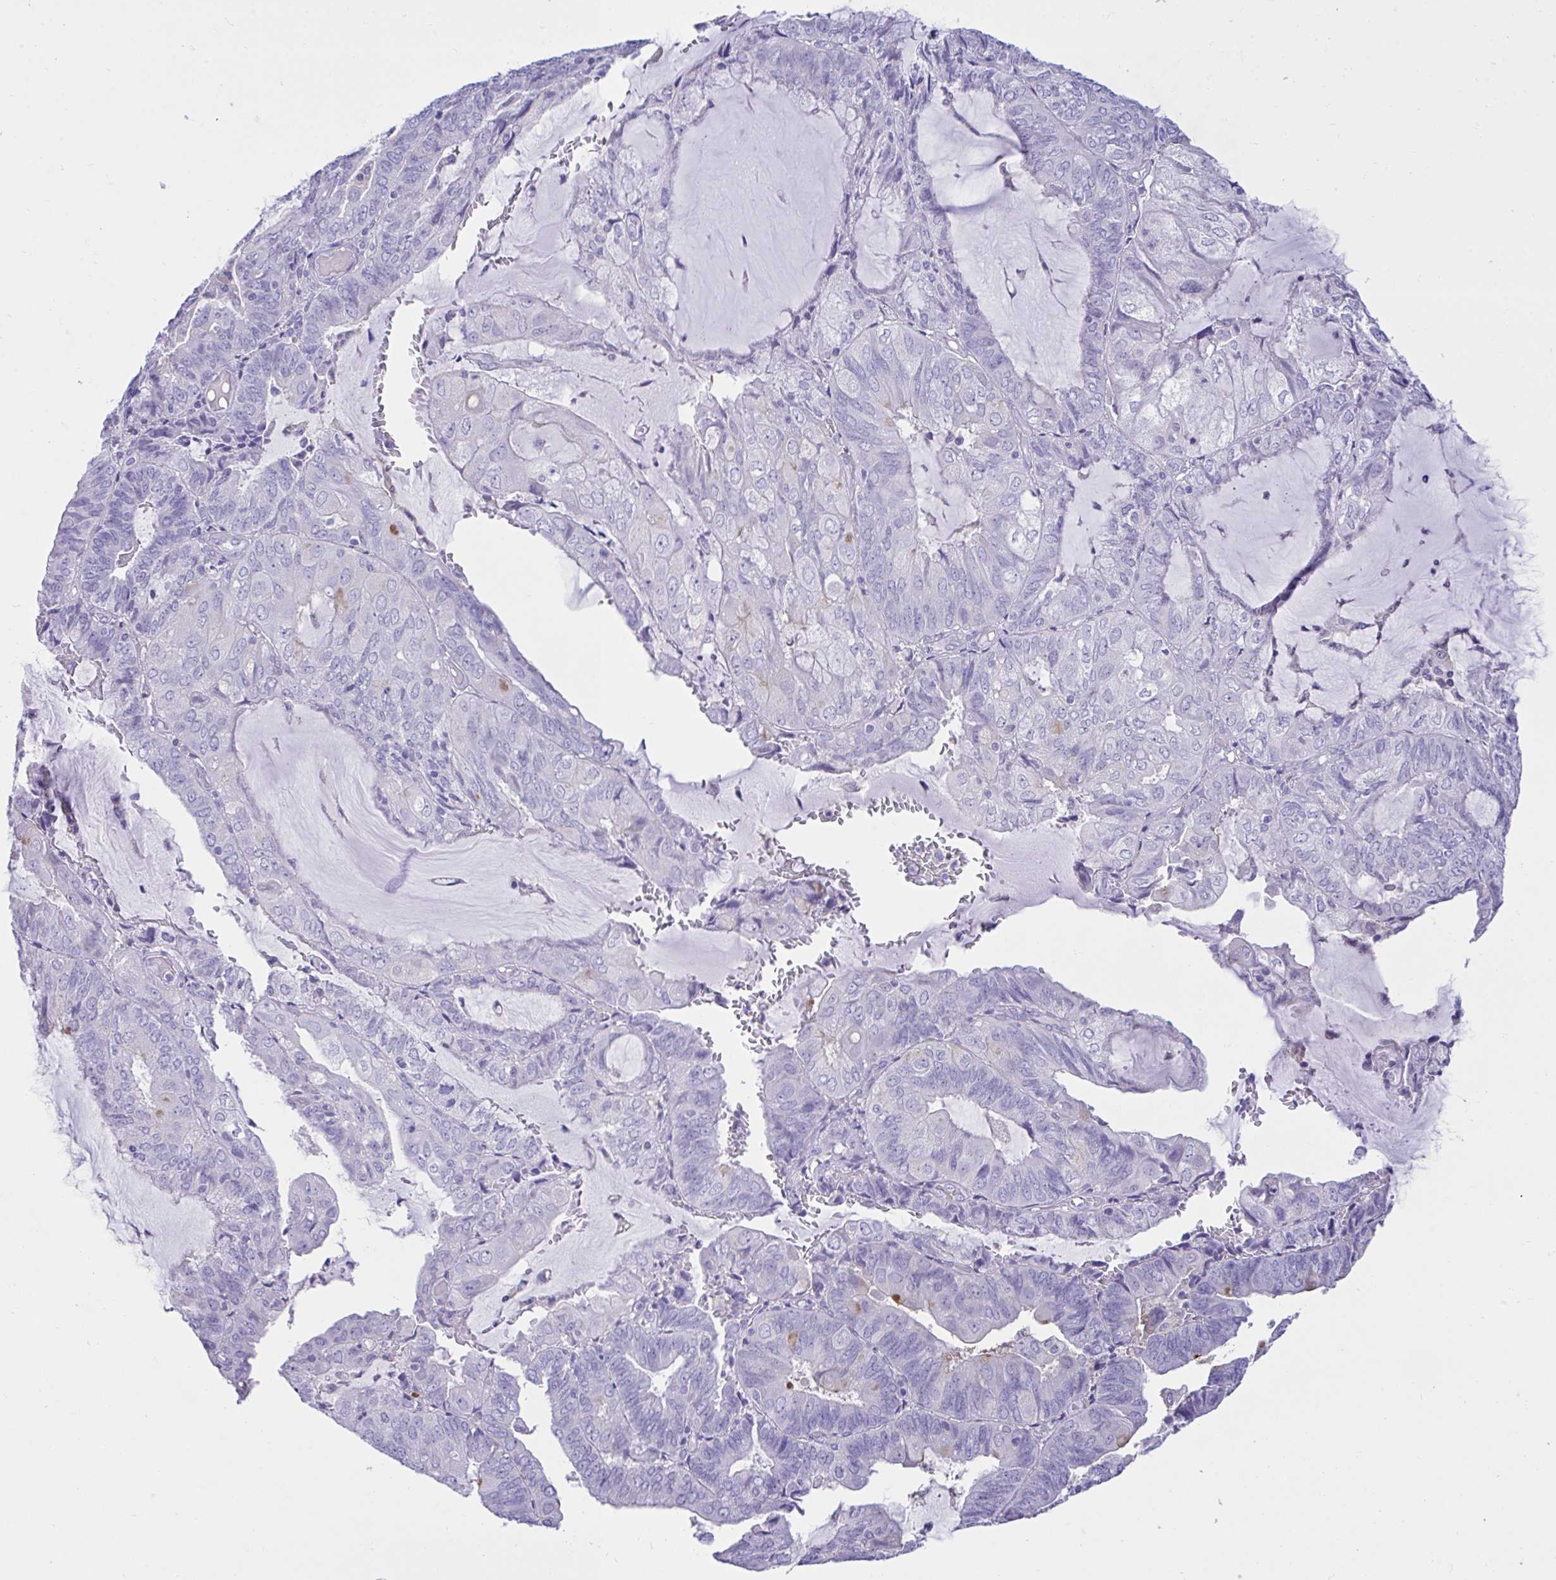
{"staining": {"intensity": "negative", "quantity": "none", "location": "none"}, "tissue": "endometrial cancer", "cell_type": "Tumor cells", "image_type": "cancer", "snomed": [{"axis": "morphology", "description": "Adenocarcinoma, NOS"}, {"axis": "topography", "description": "Endometrium"}], "caption": "Endometrial cancer (adenocarcinoma) was stained to show a protein in brown. There is no significant expression in tumor cells.", "gene": "PLEKHH1", "patient": {"sex": "female", "age": 81}}